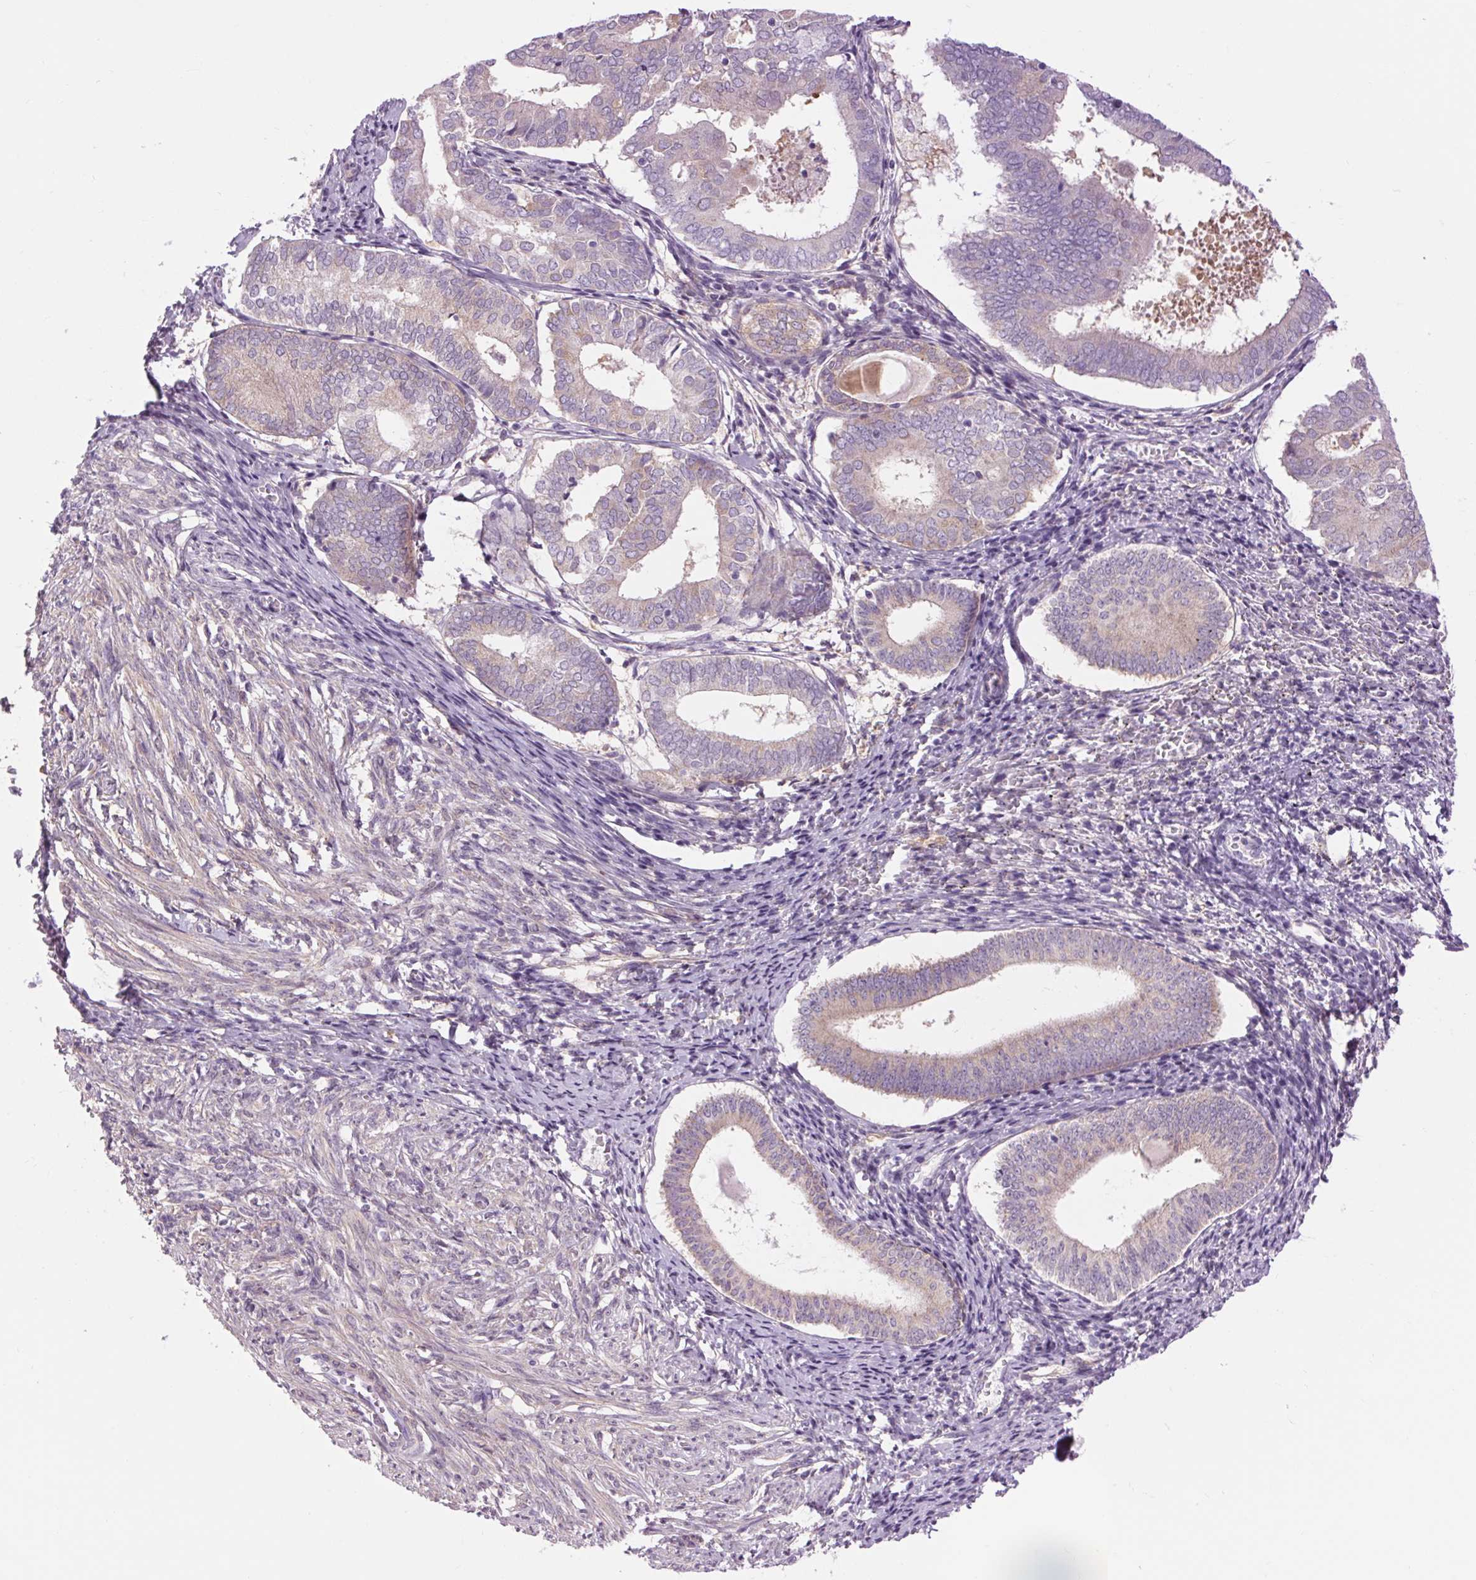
{"staining": {"intensity": "weak", "quantity": "<25%", "location": "cytoplasmic/membranous"}, "tissue": "endometrium", "cell_type": "Cells in endometrial stroma", "image_type": "normal", "snomed": [{"axis": "morphology", "description": "Normal tissue, NOS"}, {"axis": "topography", "description": "Endometrium"}], "caption": "The histopathology image exhibits no significant positivity in cells in endometrial stroma of endometrium. (DAB (3,3'-diaminobenzidine) immunohistochemistry (IHC) visualized using brightfield microscopy, high magnification).", "gene": "SOWAHC", "patient": {"sex": "female", "age": 50}}